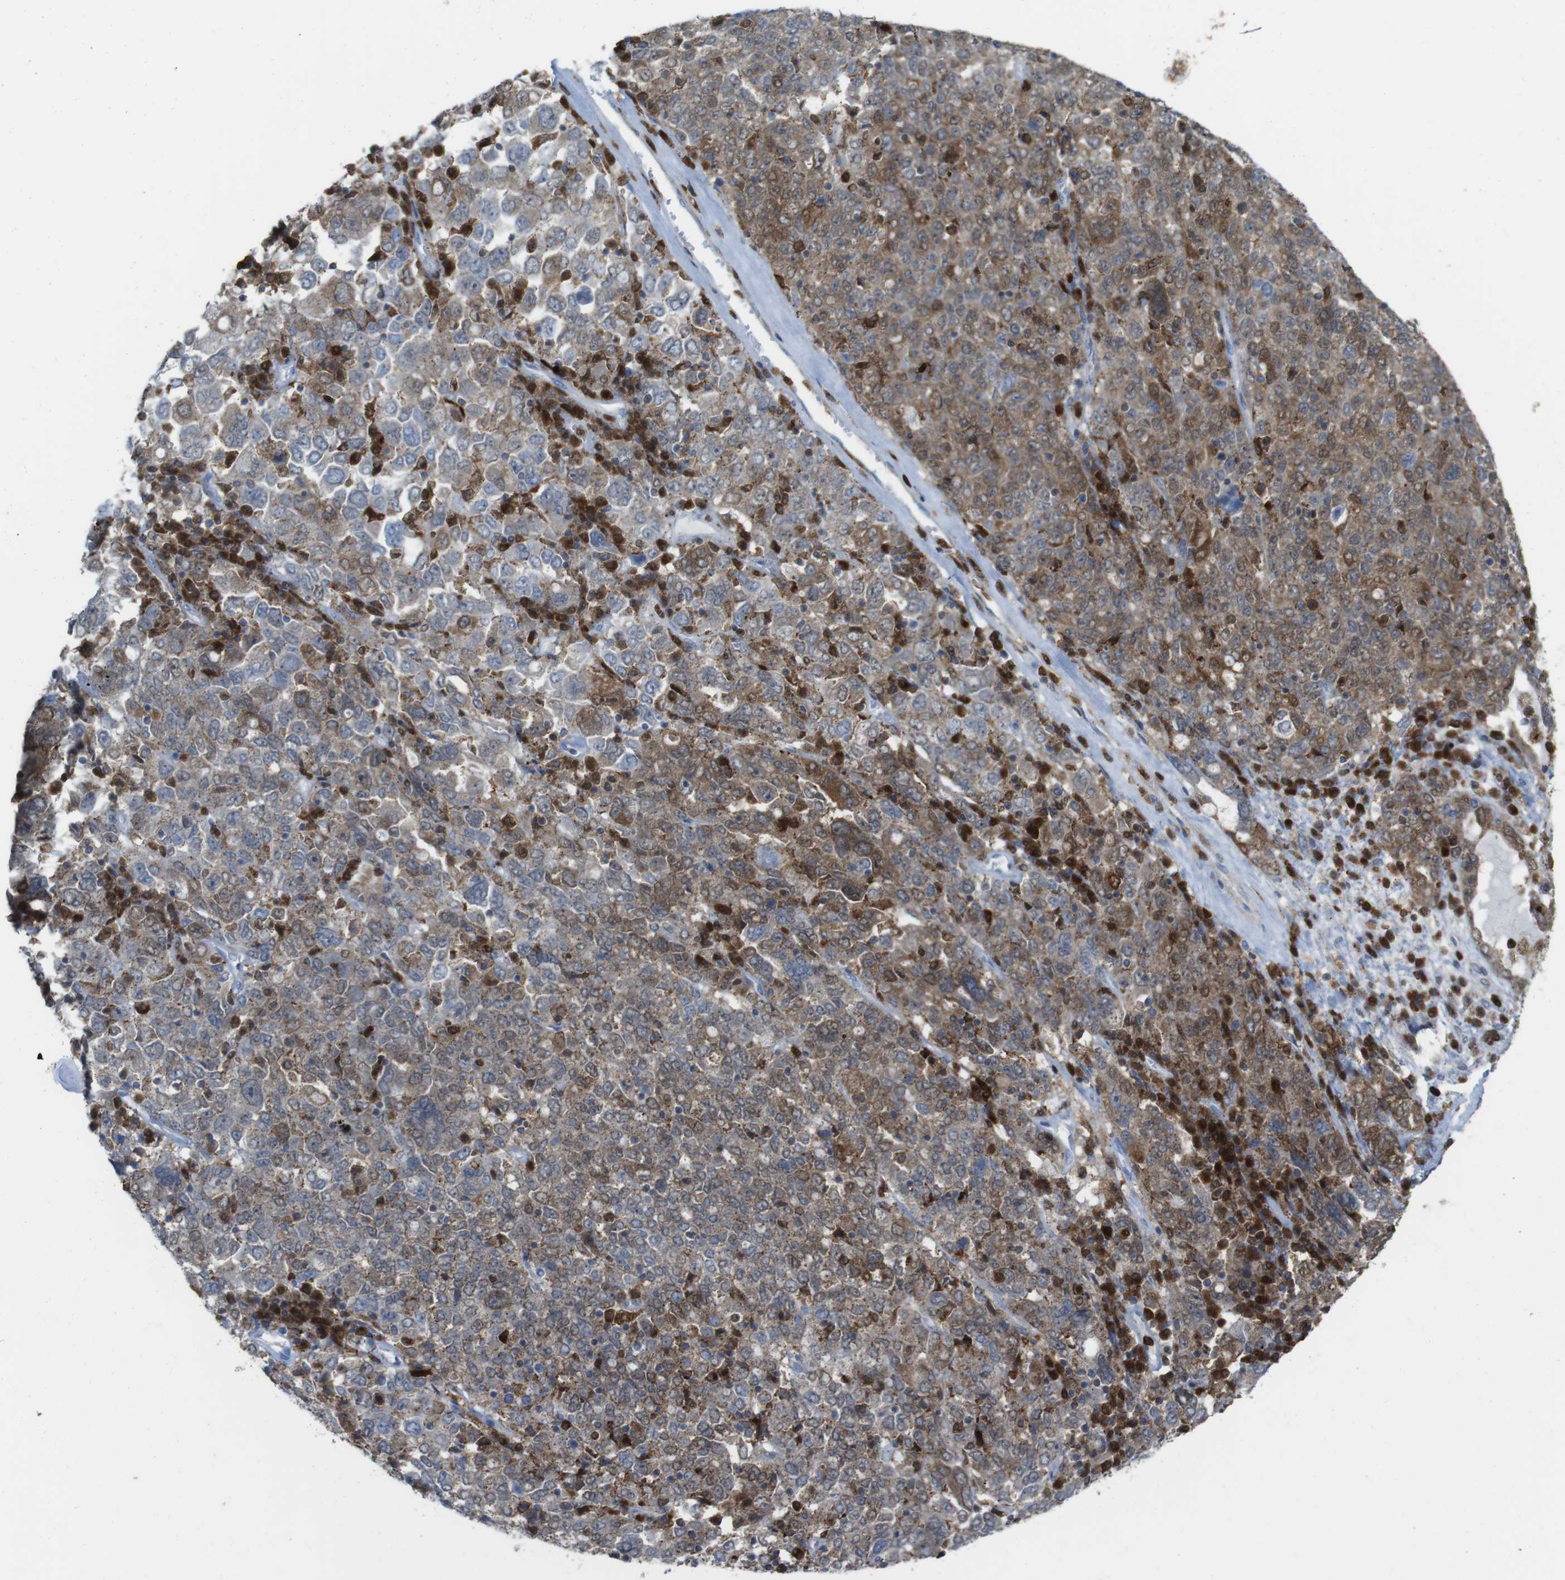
{"staining": {"intensity": "weak", "quantity": ">75%", "location": "cytoplasmic/membranous"}, "tissue": "ovarian cancer", "cell_type": "Tumor cells", "image_type": "cancer", "snomed": [{"axis": "morphology", "description": "Carcinoma, endometroid"}, {"axis": "topography", "description": "Ovary"}], "caption": "Immunohistochemical staining of human ovarian cancer exhibits low levels of weak cytoplasmic/membranous protein staining in approximately >75% of tumor cells. (DAB = brown stain, brightfield microscopy at high magnification).", "gene": "PRKCD", "patient": {"sex": "female", "age": 62}}